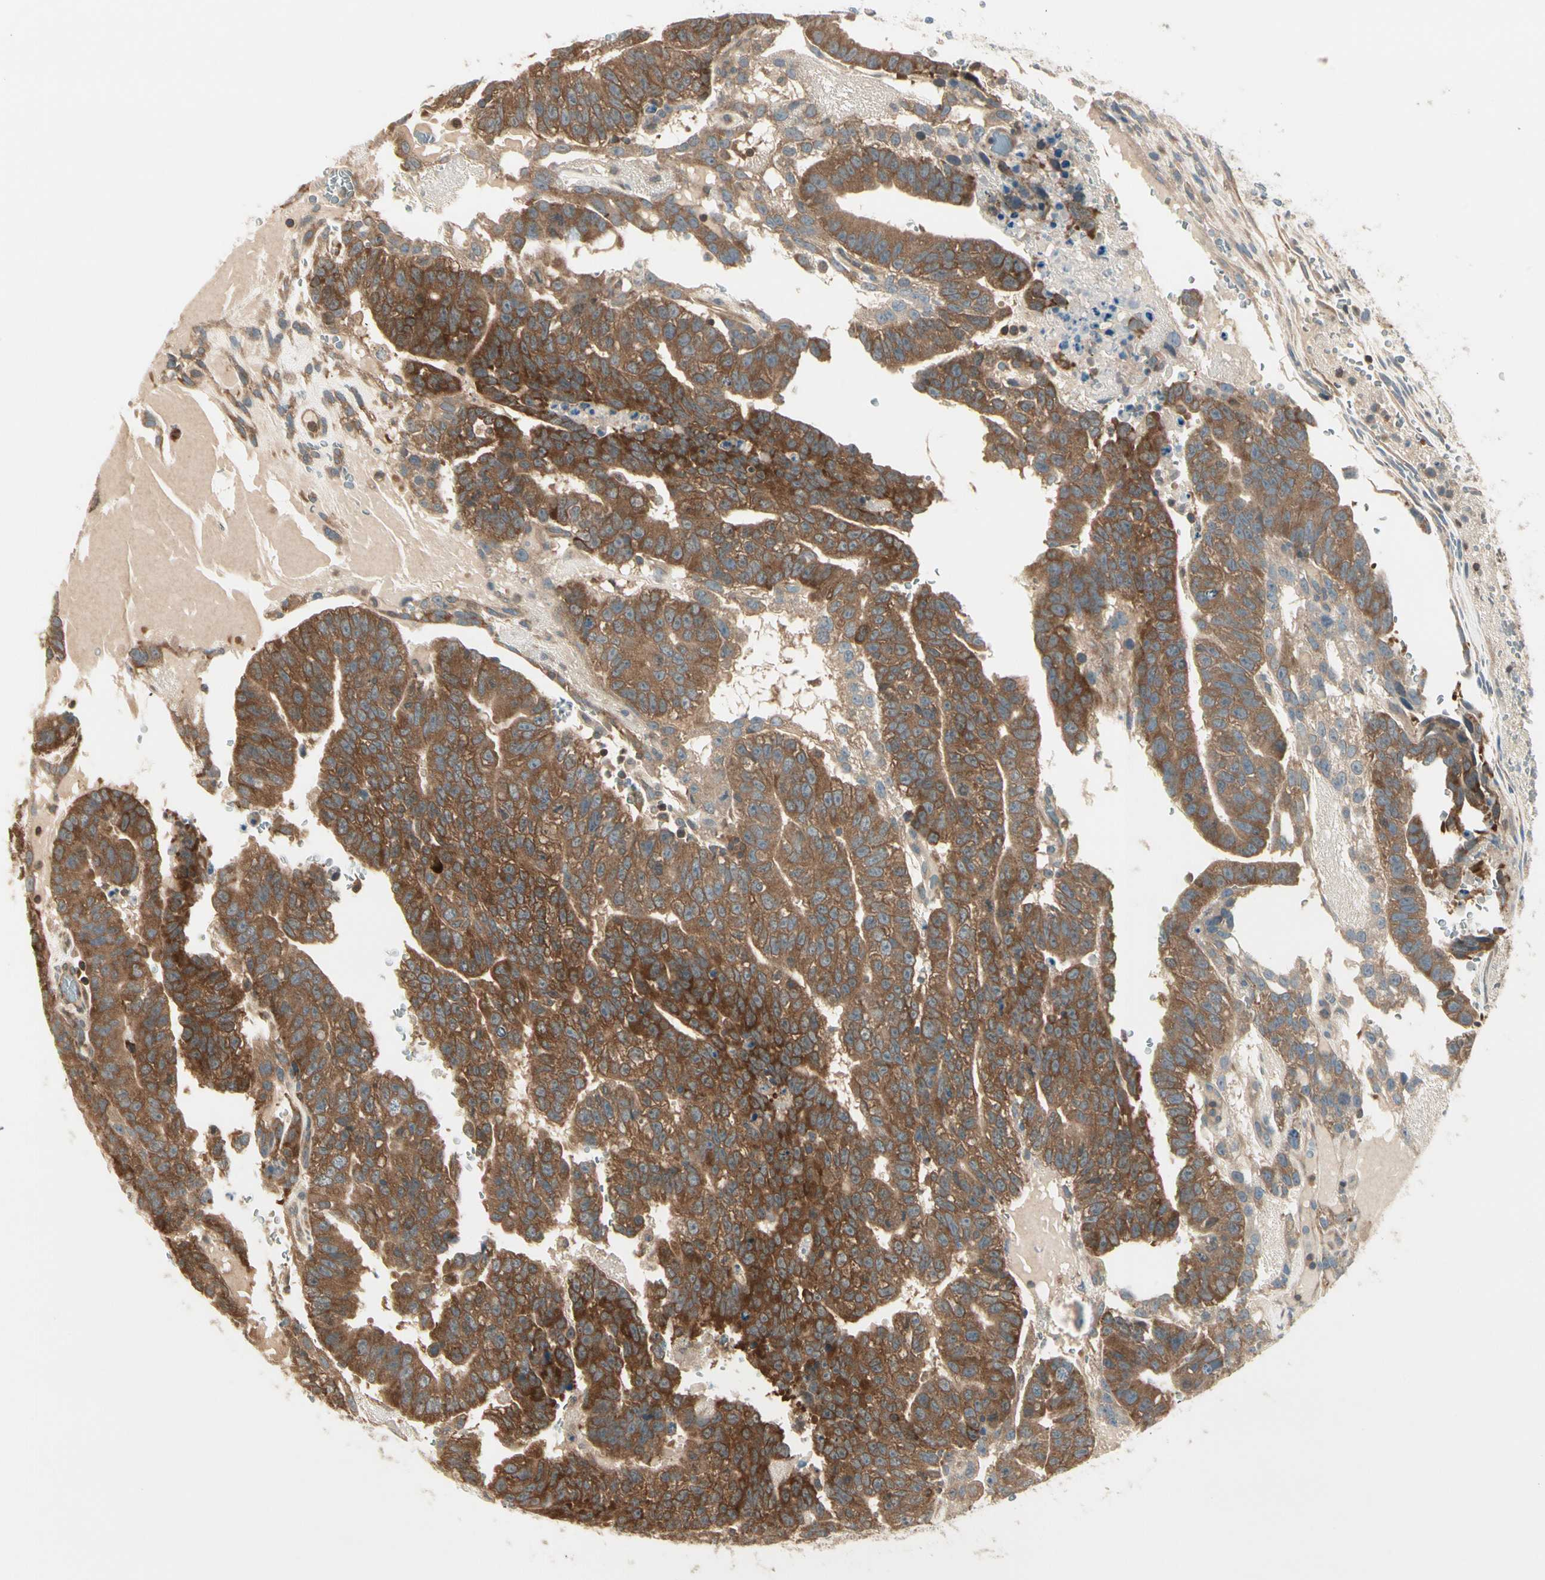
{"staining": {"intensity": "strong", "quantity": ">75%", "location": "cytoplasmic/membranous"}, "tissue": "testis cancer", "cell_type": "Tumor cells", "image_type": "cancer", "snomed": [{"axis": "morphology", "description": "Seminoma, NOS"}, {"axis": "morphology", "description": "Carcinoma, Embryonal, NOS"}, {"axis": "topography", "description": "Testis"}], "caption": "IHC of testis cancer exhibits high levels of strong cytoplasmic/membranous expression in about >75% of tumor cells.", "gene": "OXSR1", "patient": {"sex": "male", "age": 52}}